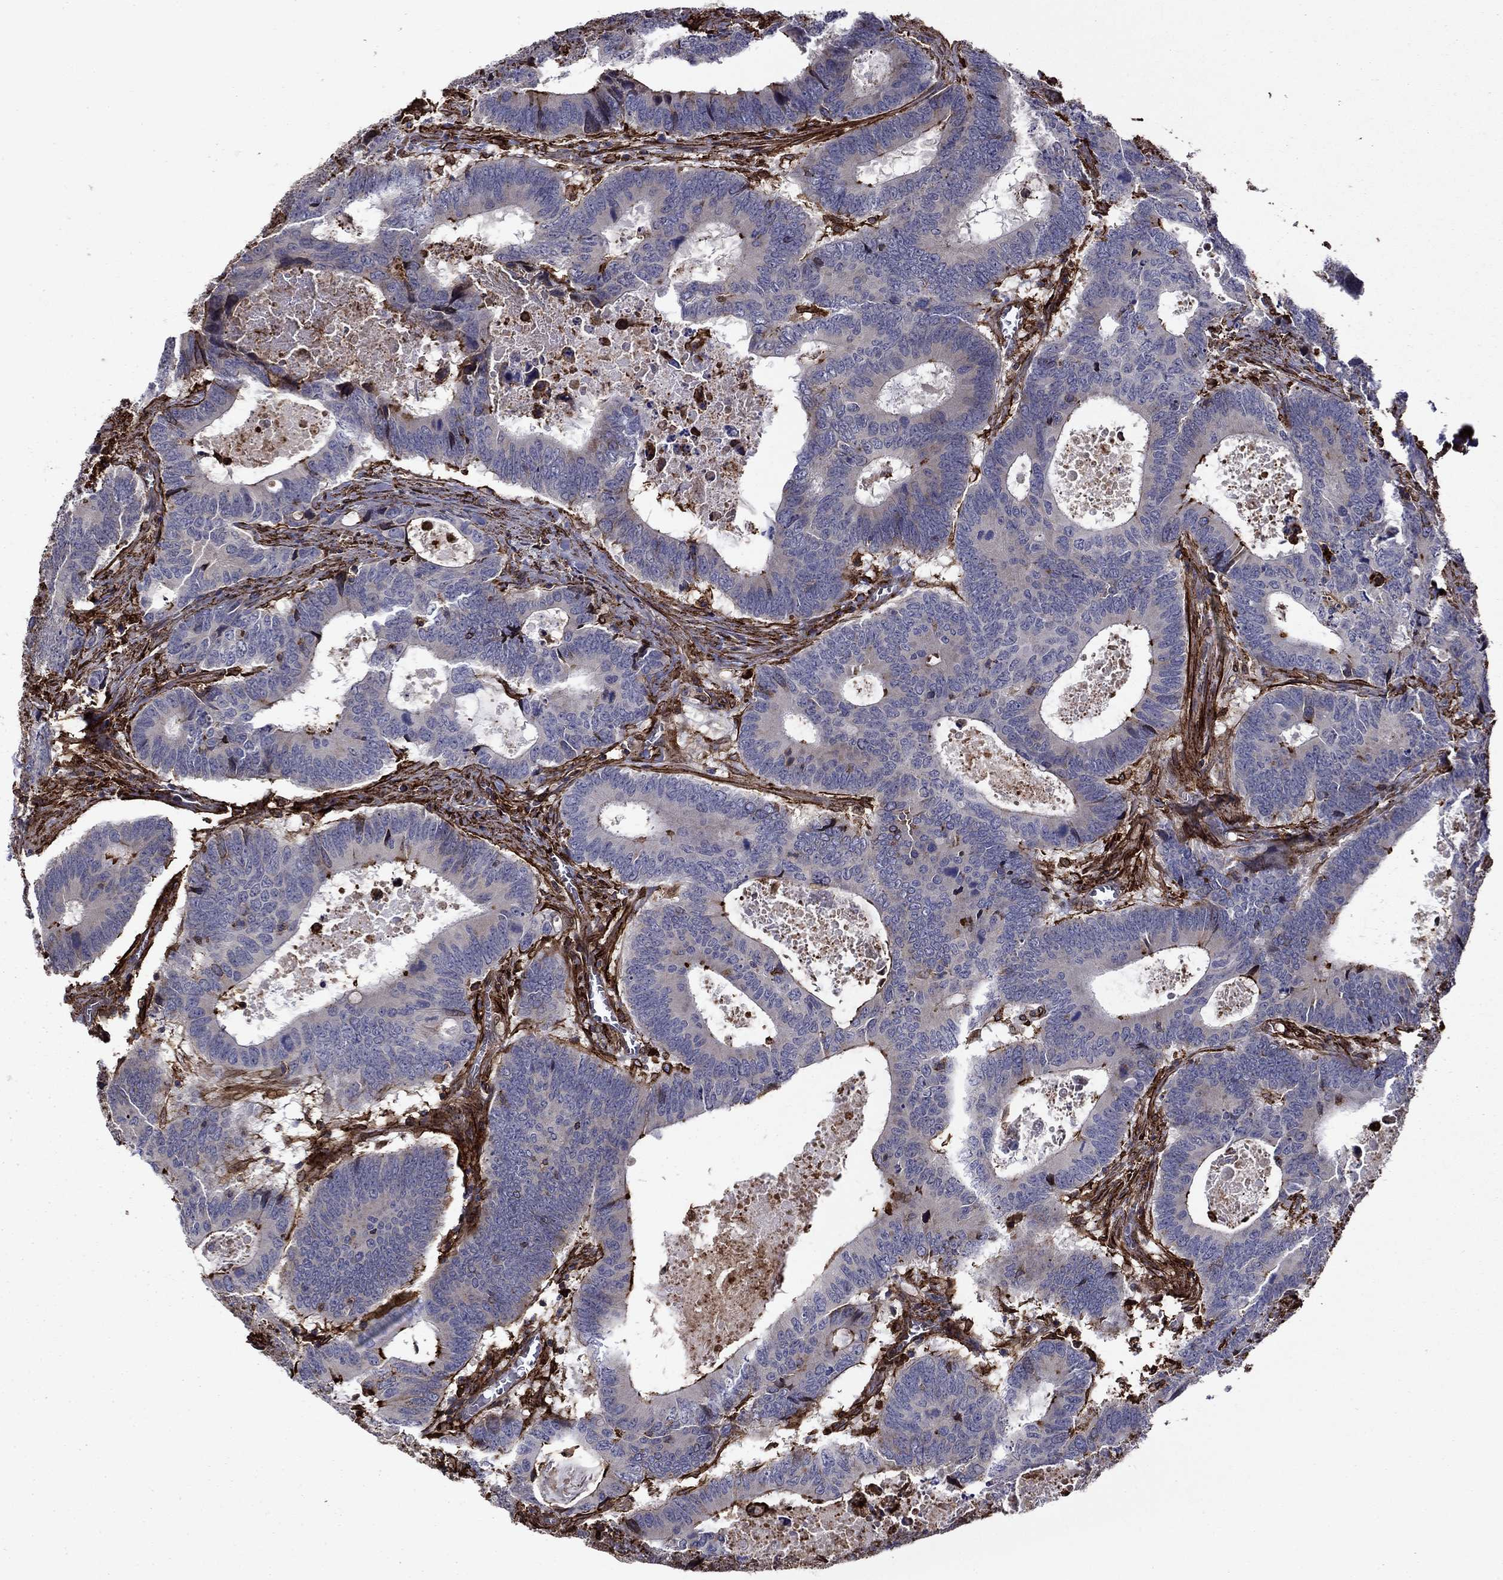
{"staining": {"intensity": "negative", "quantity": "none", "location": "none"}, "tissue": "colorectal cancer", "cell_type": "Tumor cells", "image_type": "cancer", "snomed": [{"axis": "morphology", "description": "Adenocarcinoma, NOS"}, {"axis": "topography", "description": "Colon"}], "caption": "Micrograph shows no protein expression in tumor cells of colorectal cancer (adenocarcinoma) tissue.", "gene": "PLAU", "patient": {"sex": "female", "age": 82}}